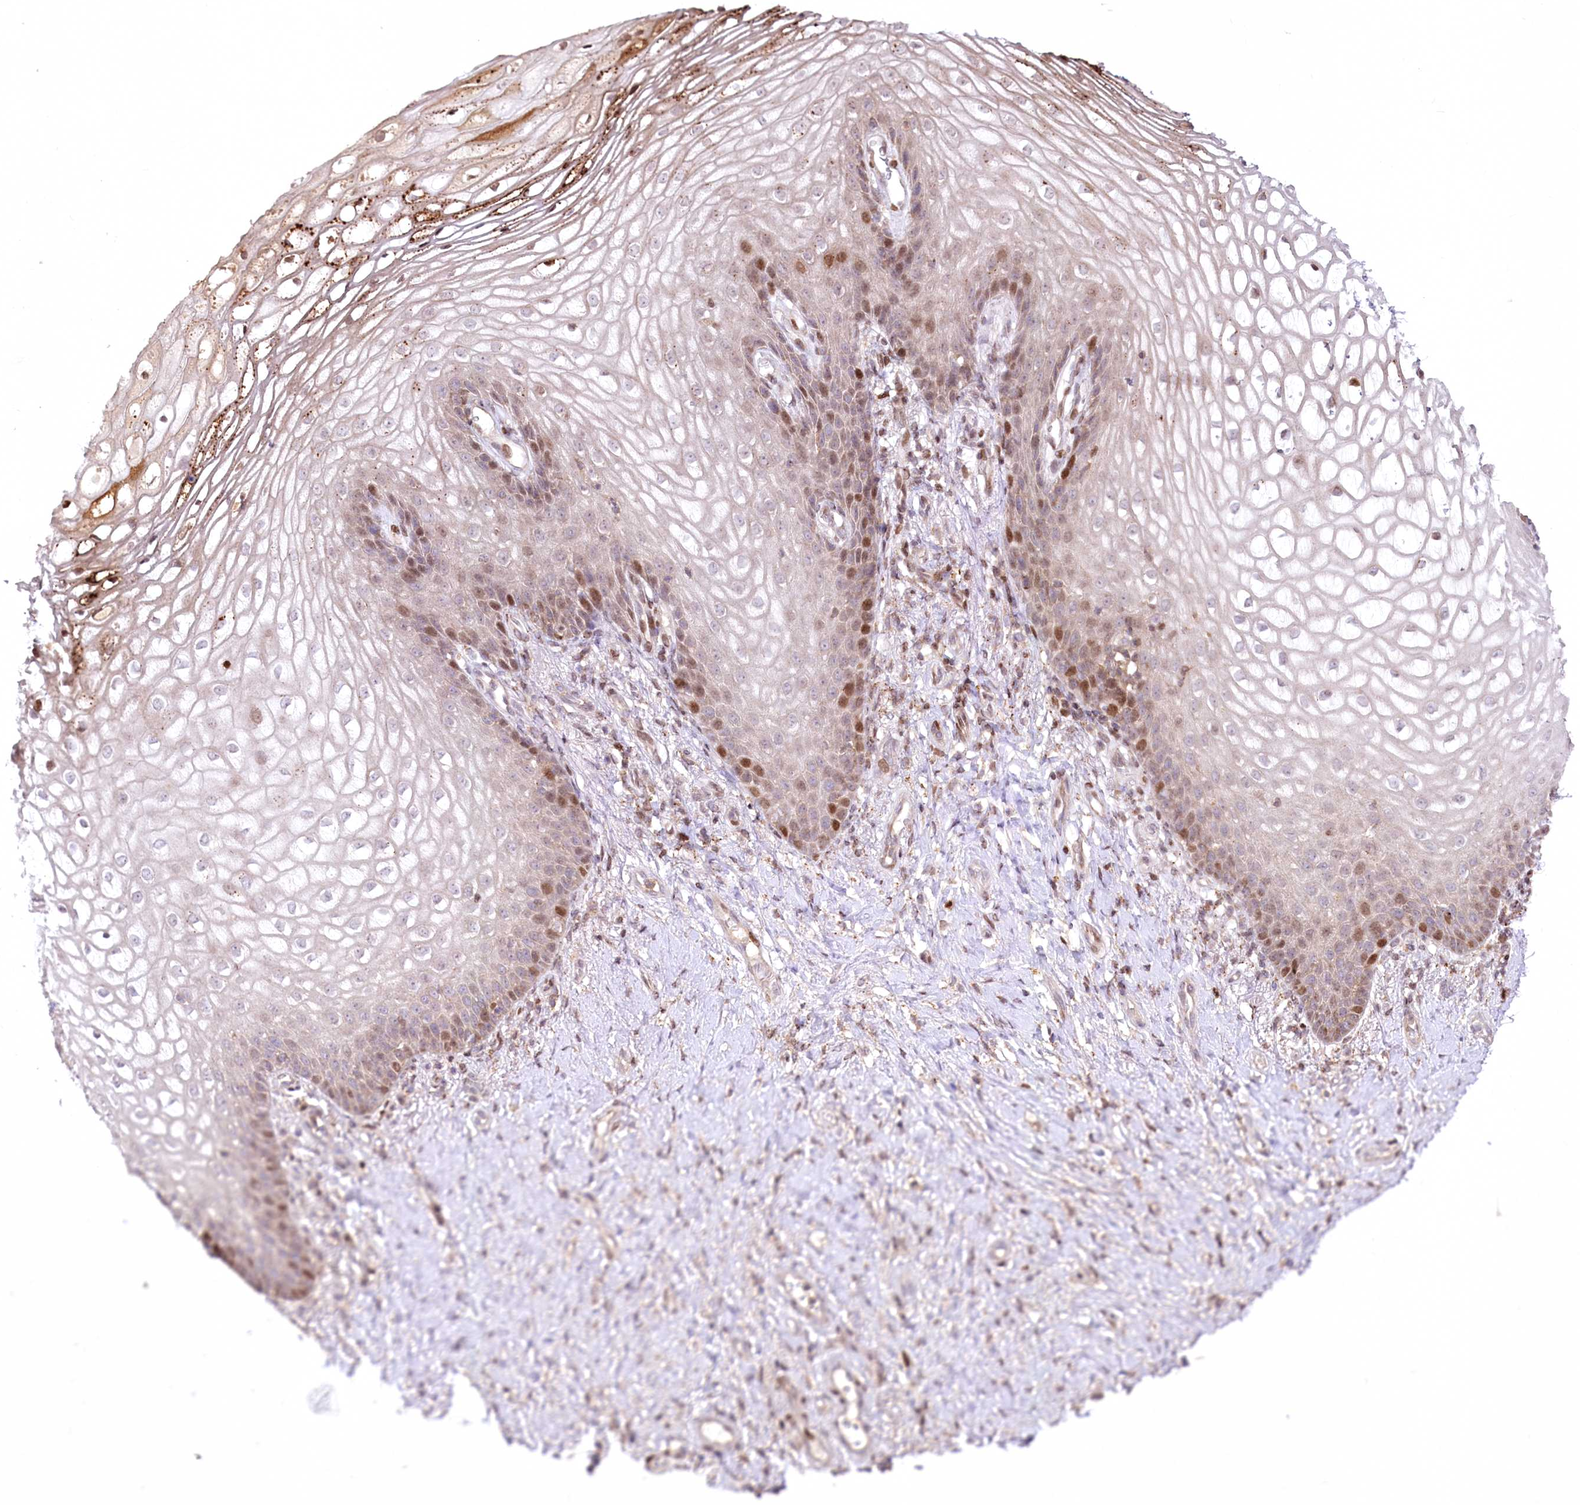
{"staining": {"intensity": "moderate", "quantity": "25%-75%", "location": "nuclear"}, "tissue": "vagina", "cell_type": "Squamous epithelial cells", "image_type": "normal", "snomed": [{"axis": "morphology", "description": "Normal tissue, NOS"}, {"axis": "topography", "description": "Vagina"}], "caption": "High-power microscopy captured an IHC photomicrograph of benign vagina, revealing moderate nuclear positivity in about 25%-75% of squamous epithelial cells.", "gene": "ZFYVE27", "patient": {"sex": "female", "age": 60}}